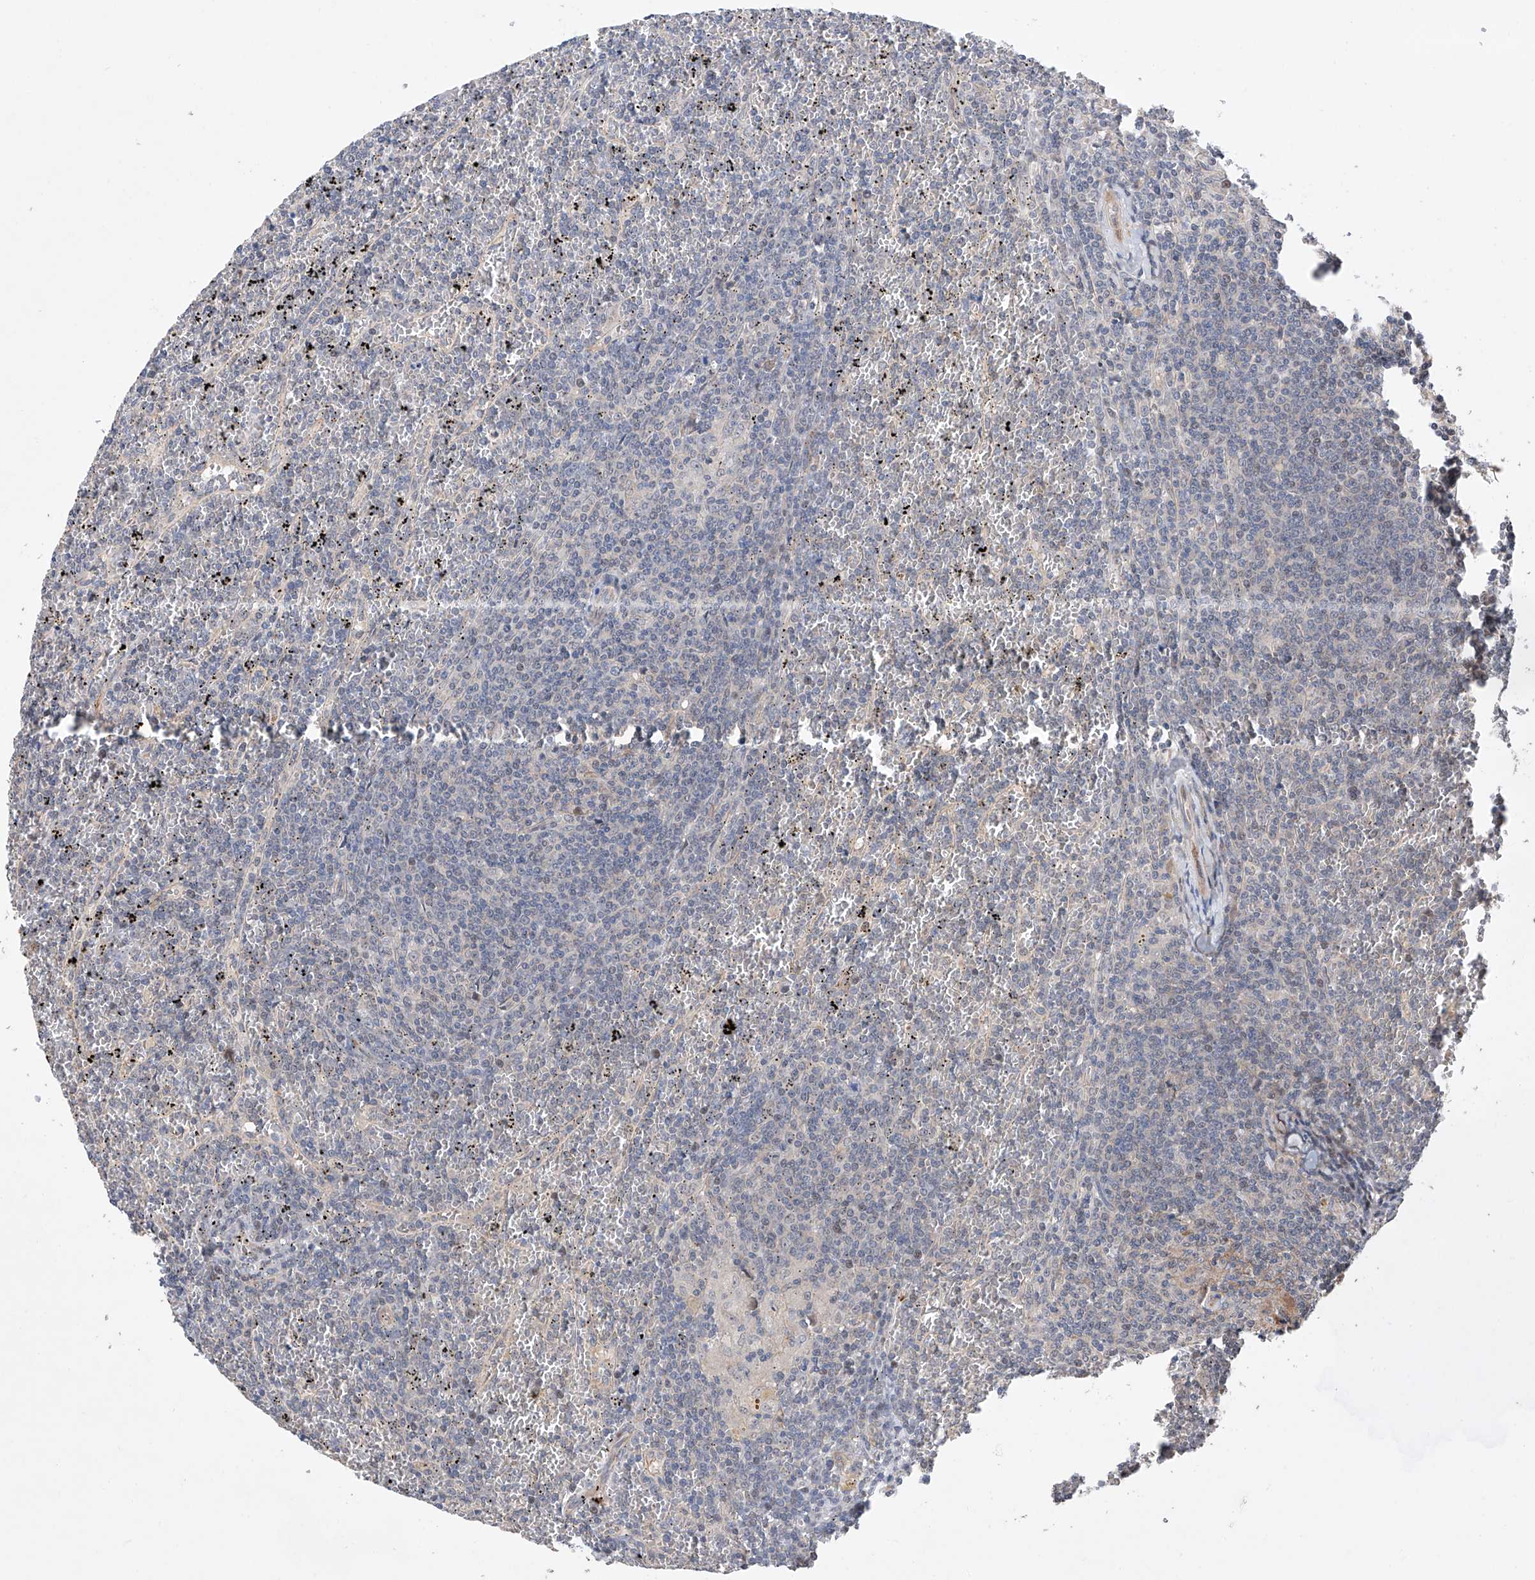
{"staining": {"intensity": "negative", "quantity": "none", "location": "none"}, "tissue": "lymphoma", "cell_type": "Tumor cells", "image_type": "cancer", "snomed": [{"axis": "morphology", "description": "Malignant lymphoma, non-Hodgkin's type, Low grade"}, {"axis": "topography", "description": "Spleen"}], "caption": "This image is of malignant lymphoma, non-Hodgkin's type (low-grade) stained with IHC to label a protein in brown with the nuclei are counter-stained blue. There is no staining in tumor cells. The staining was performed using DAB to visualize the protein expression in brown, while the nuclei were stained in blue with hematoxylin (Magnification: 20x).", "gene": "AFG1L", "patient": {"sex": "female", "age": 19}}